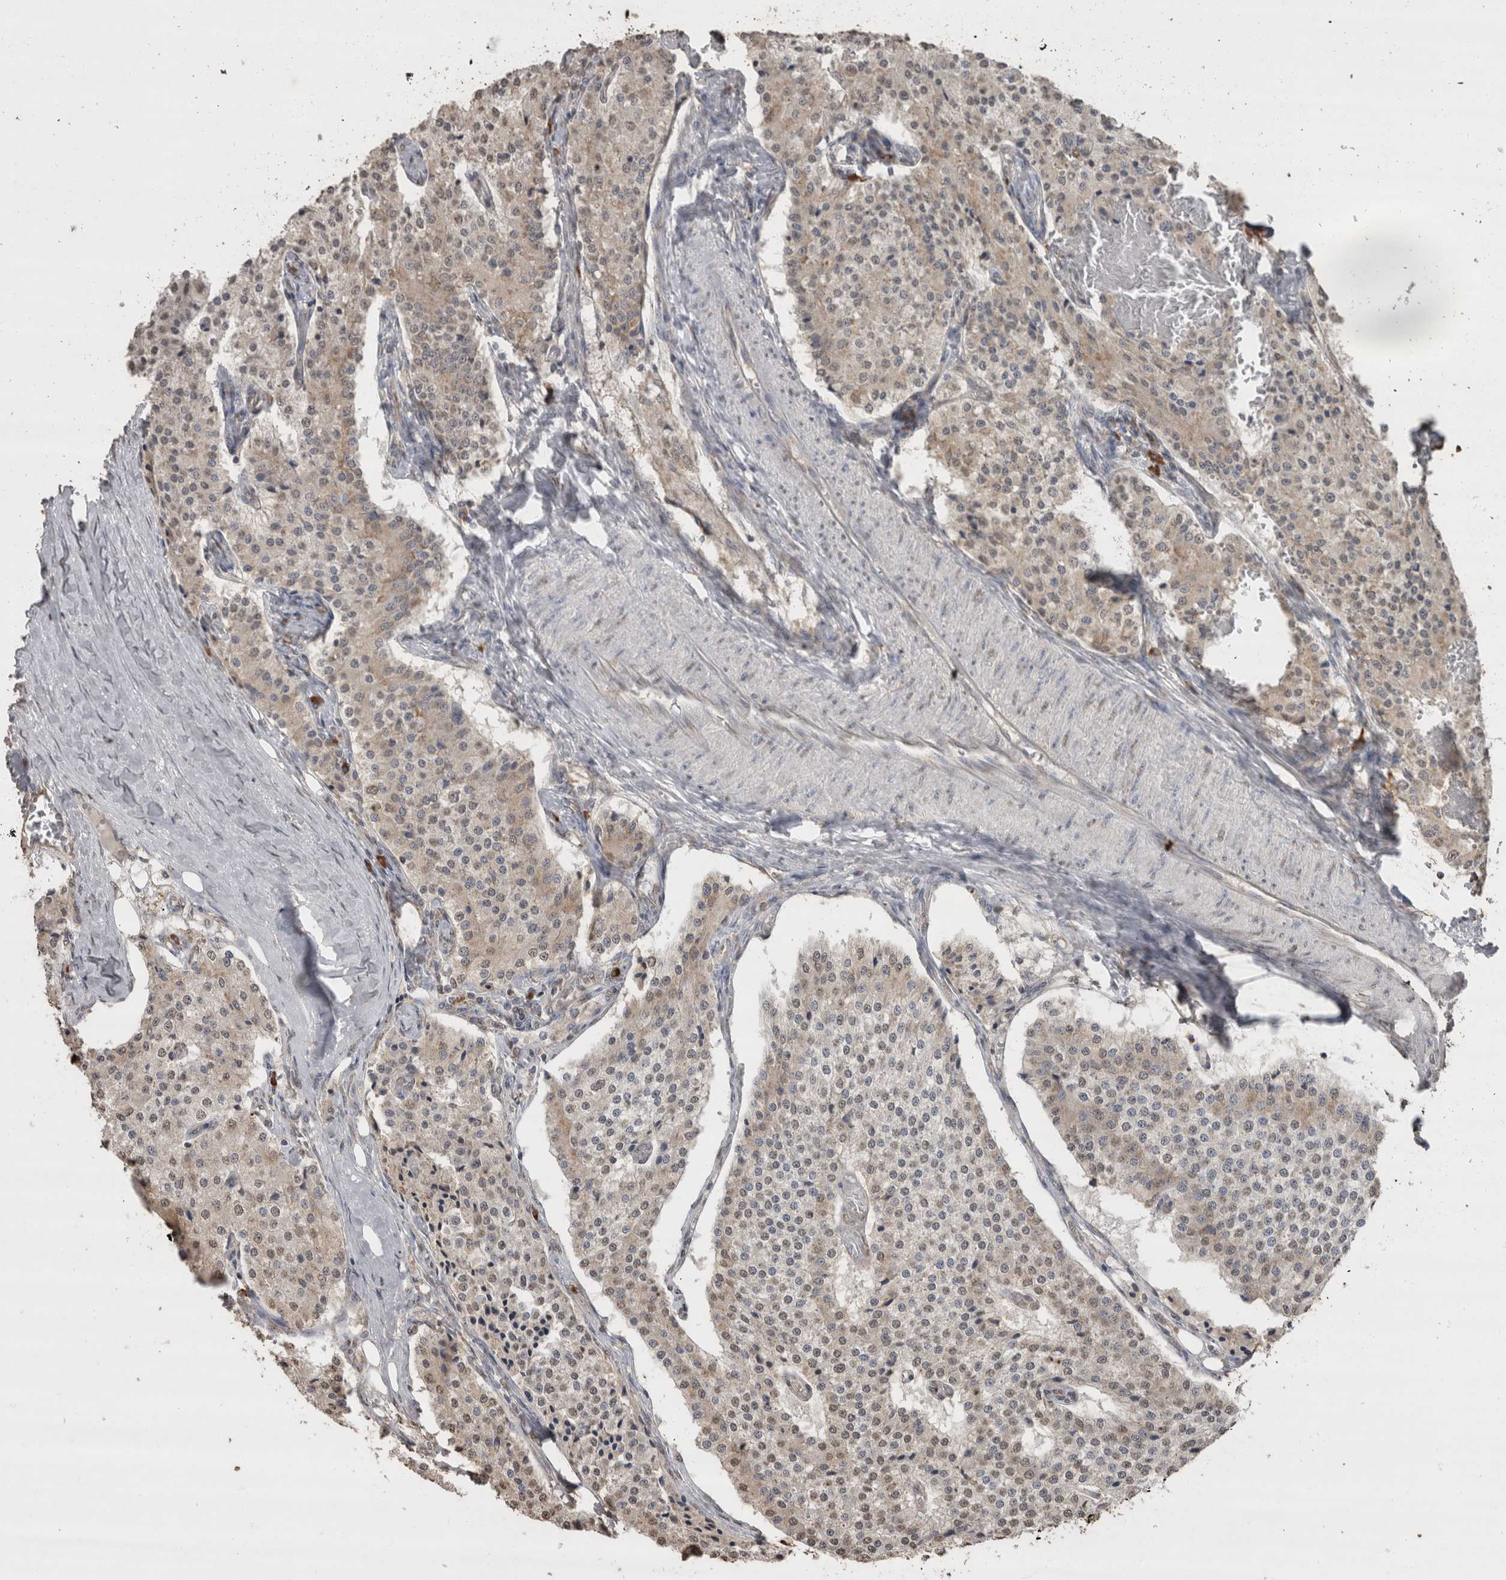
{"staining": {"intensity": "weak", "quantity": "25%-75%", "location": "cytoplasmic/membranous,nuclear"}, "tissue": "carcinoid", "cell_type": "Tumor cells", "image_type": "cancer", "snomed": [{"axis": "morphology", "description": "Carcinoid, malignant, NOS"}, {"axis": "topography", "description": "Colon"}], "caption": "Immunohistochemistry (IHC) image of neoplastic tissue: human carcinoid (malignant) stained using IHC displays low levels of weak protein expression localized specifically in the cytoplasmic/membranous and nuclear of tumor cells, appearing as a cytoplasmic/membranous and nuclear brown color.", "gene": "CRELD2", "patient": {"sex": "female", "age": 52}}